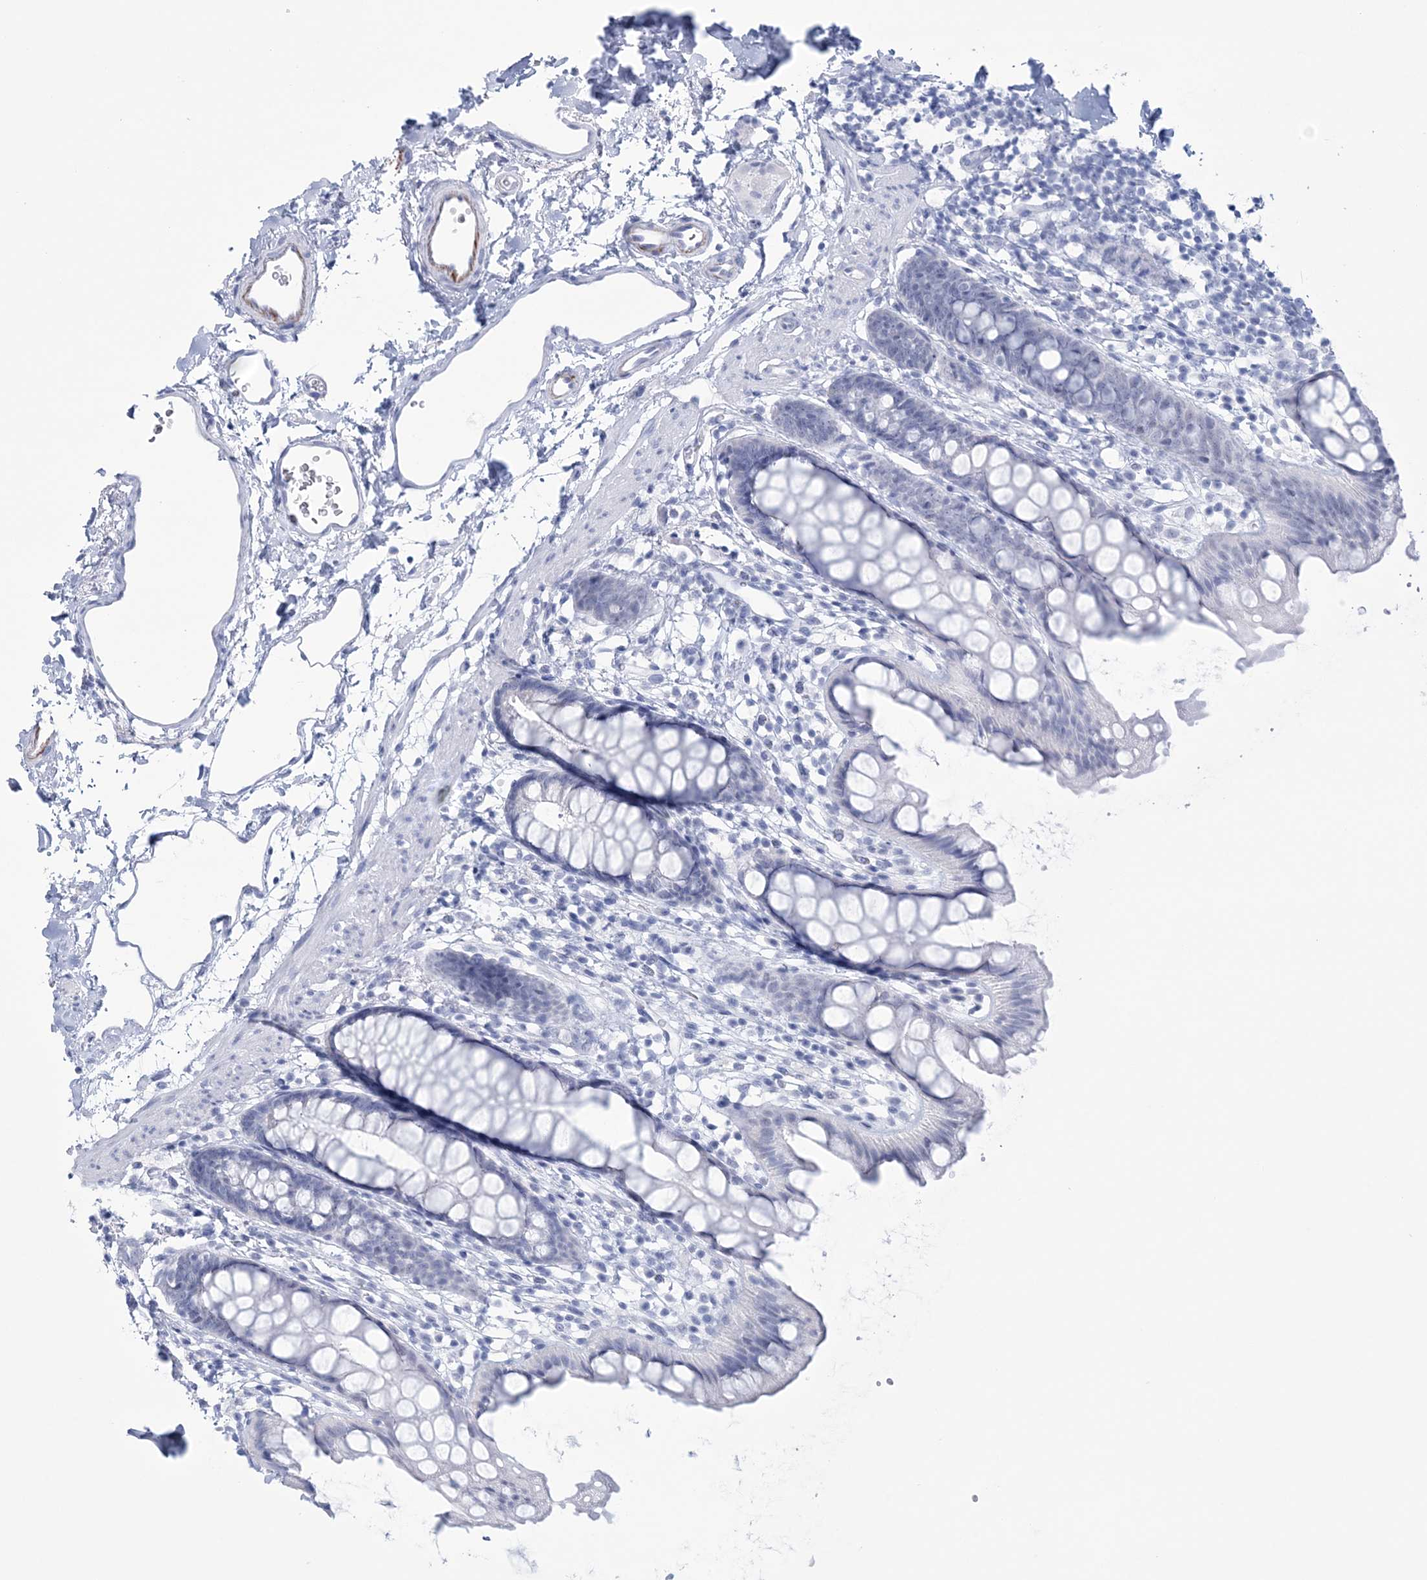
{"staining": {"intensity": "negative", "quantity": "none", "location": "none"}, "tissue": "rectum", "cell_type": "Glandular cells", "image_type": "normal", "snomed": [{"axis": "morphology", "description": "Normal tissue, NOS"}, {"axis": "topography", "description": "Rectum"}], "caption": "Glandular cells show no significant protein expression in unremarkable rectum. (Immunohistochemistry (ihc), brightfield microscopy, high magnification).", "gene": "DPCD", "patient": {"sex": "female", "age": 65}}